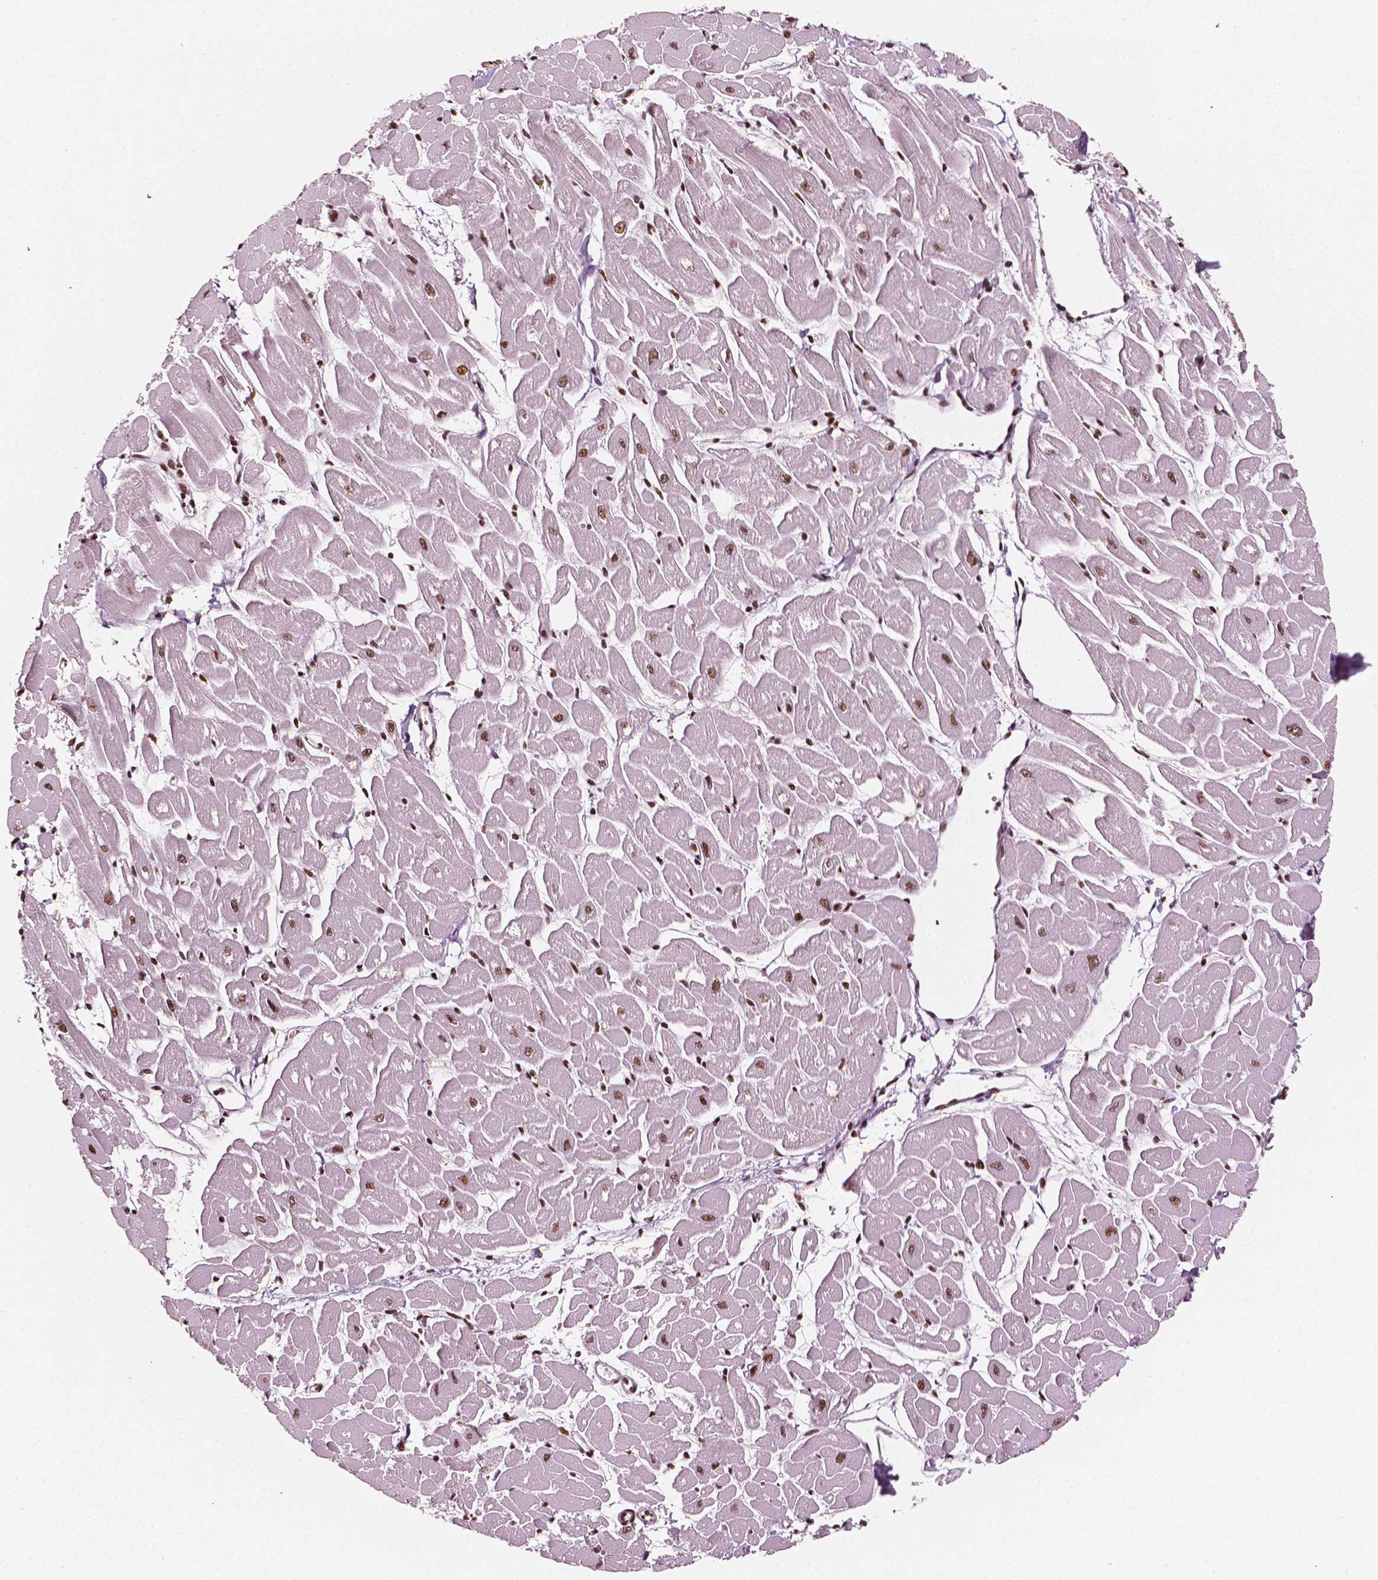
{"staining": {"intensity": "strong", "quantity": ">75%", "location": "nuclear"}, "tissue": "heart muscle", "cell_type": "Cardiomyocytes", "image_type": "normal", "snomed": [{"axis": "morphology", "description": "Normal tissue, NOS"}, {"axis": "topography", "description": "Heart"}], "caption": "A brown stain labels strong nuclear expression of a protein in cardiomyocytes of normal heart muscle. (Brightfield microscopy of DAB IHC at high magnification).", "gene": "CTCF", "patient": {"sex": "male", "age": 57}}